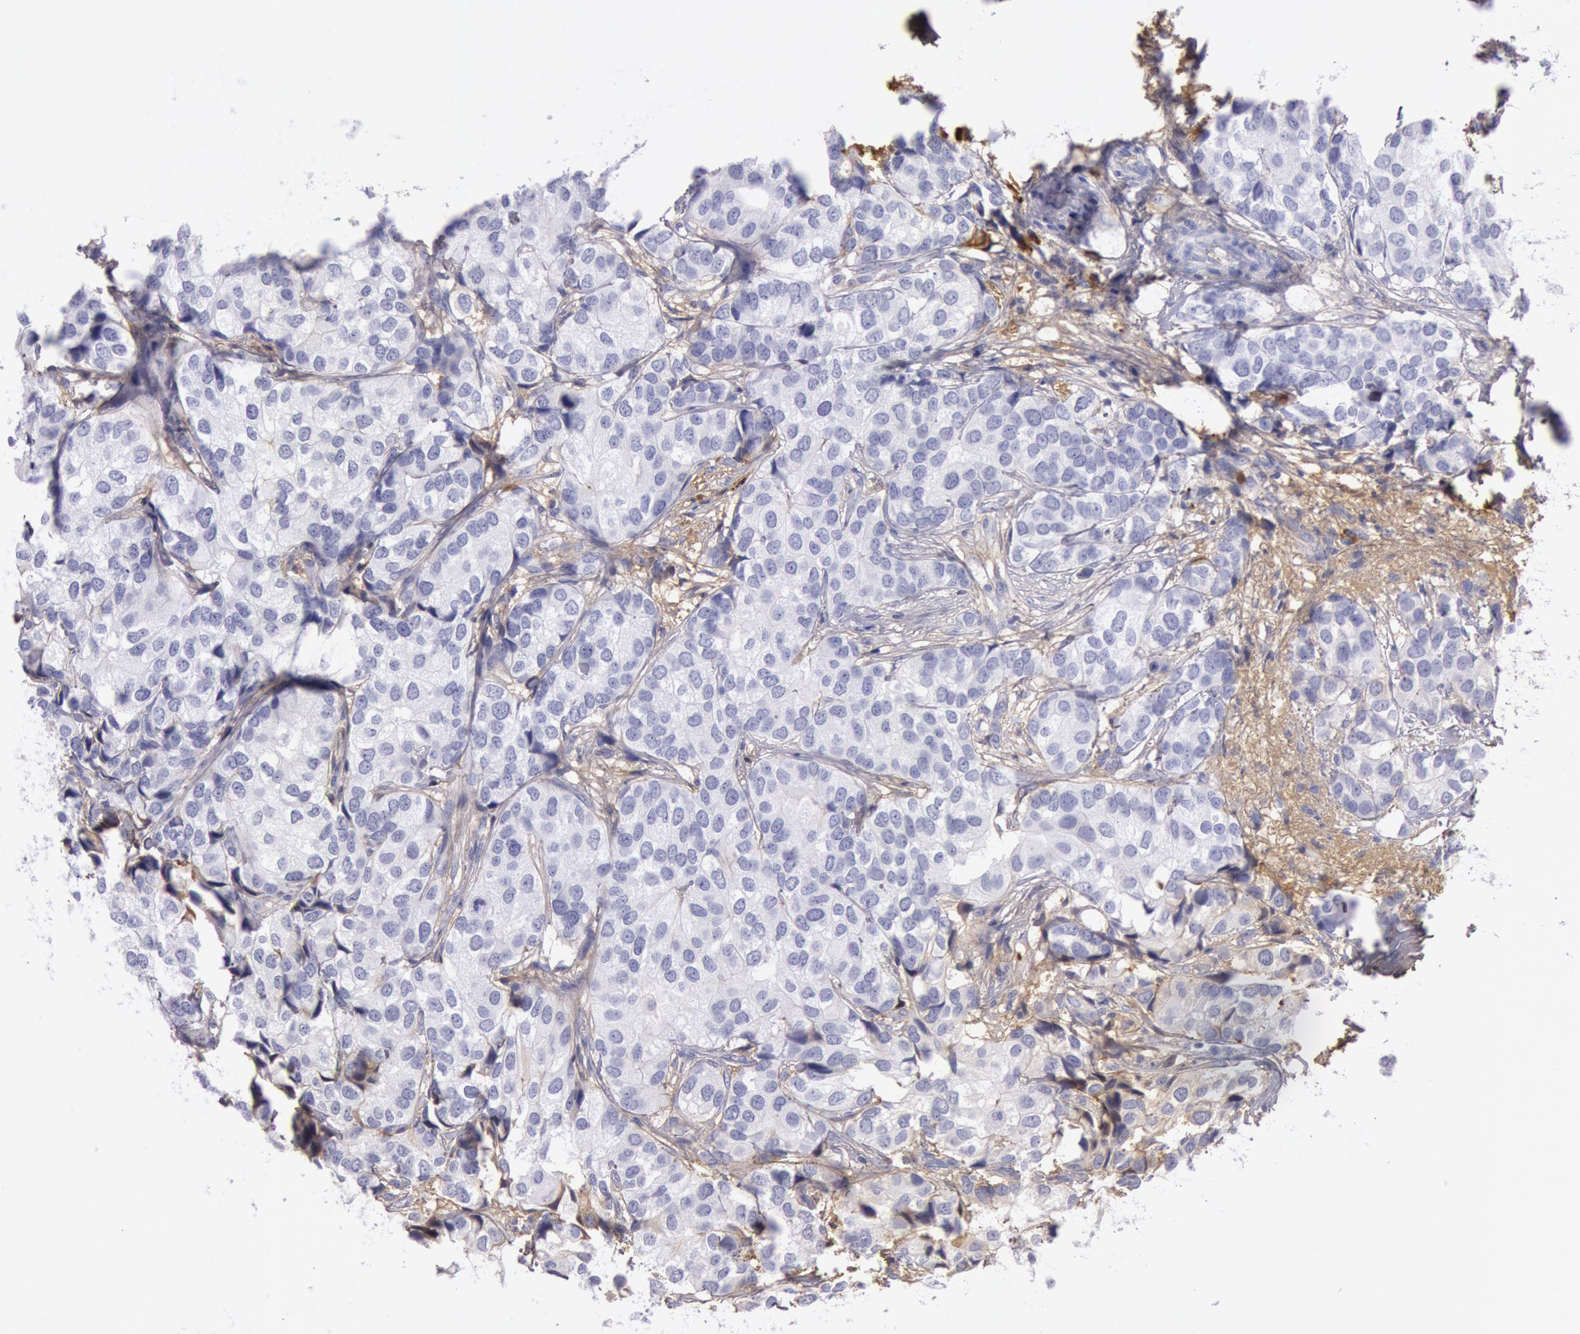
{"staining": {"intensity": "weak", "quantity": "<25%", "location": "cytoplasmic/membranous"}, "tissue": "breast cancer", "cell_type": "Tumor cells", "image_type": "cancer", "snomed": [{"axis": "morphology", "description": "Duct carcinoma"}, {"axis": "topography", "description": "Breast"}], "caption": "Infiltrating ductal carcinoma (breast) stained for a protein using immunohistochemistry exhibits no expression tumor cells.", "gene": "IGHG1", "patient": {"sex": "female", "age": 68}}